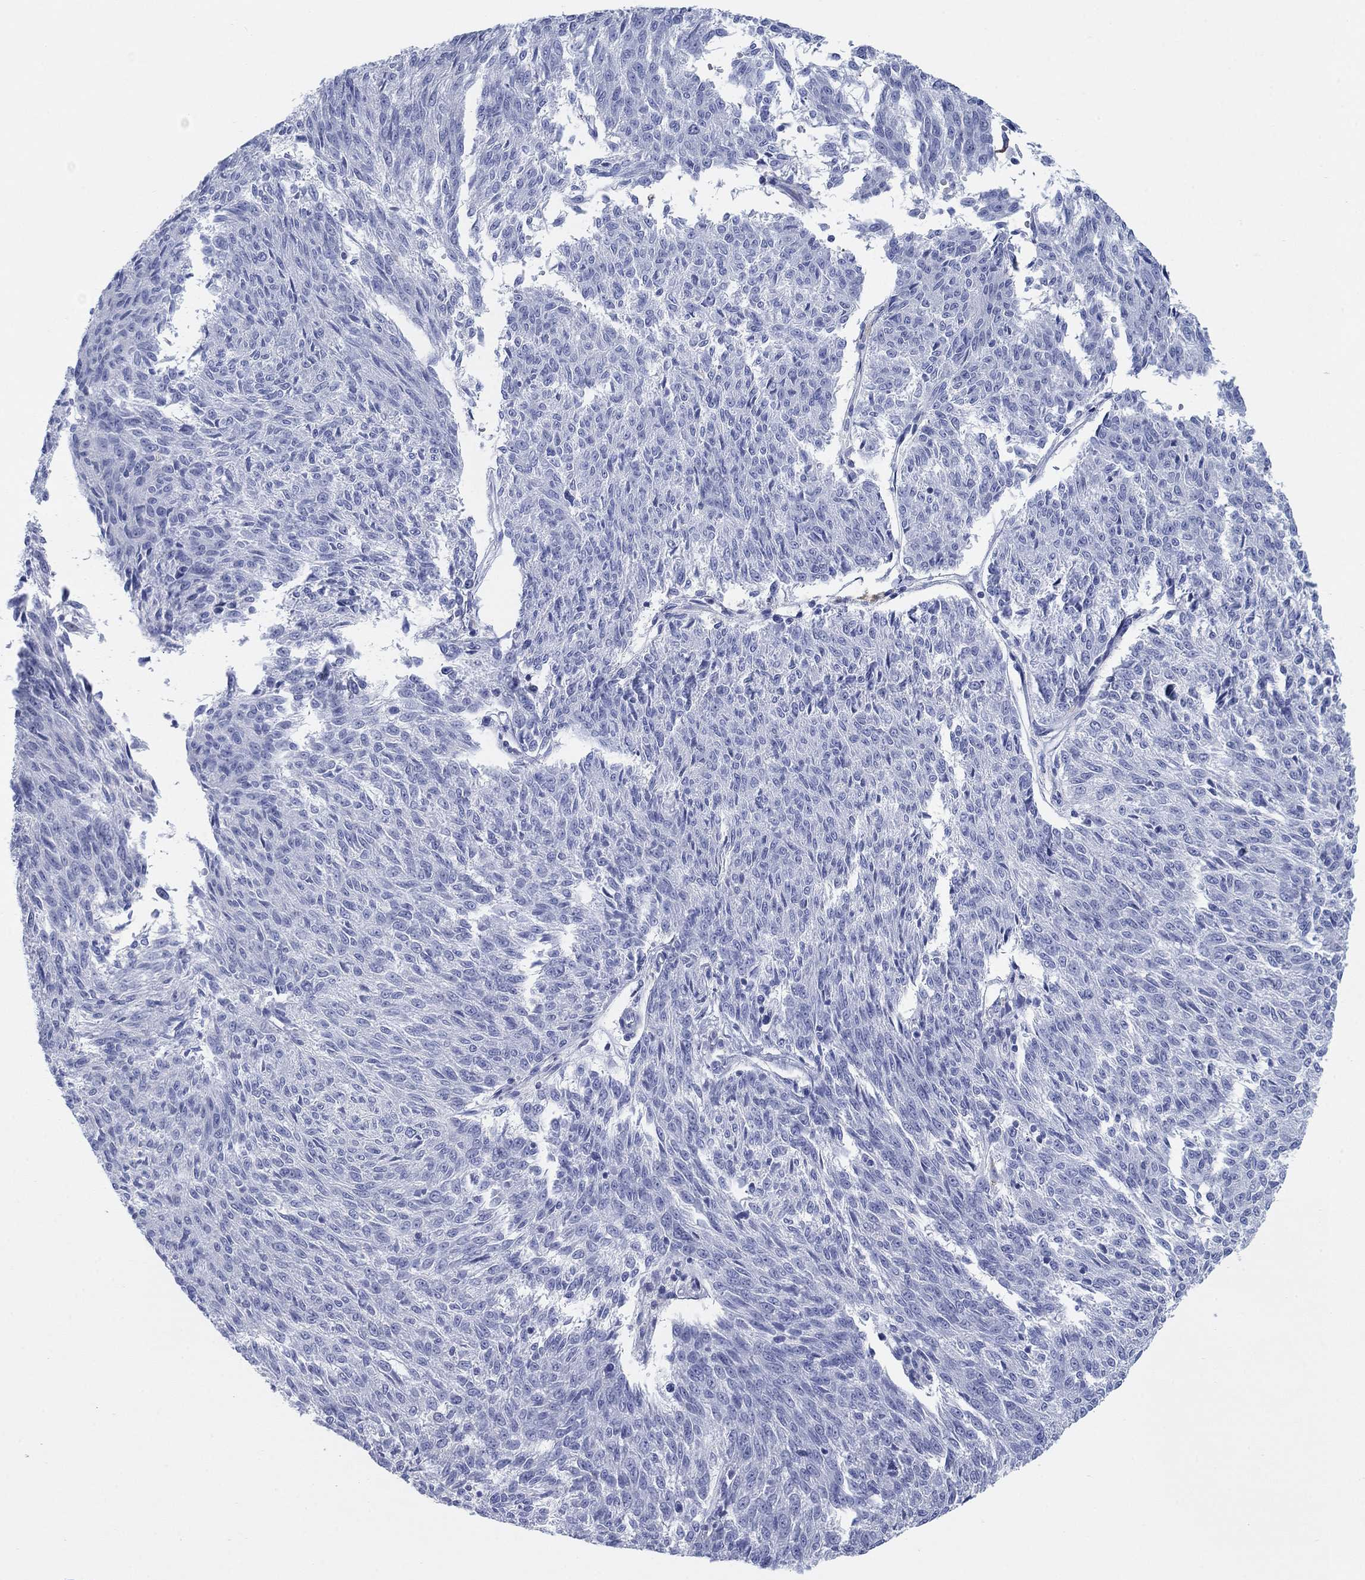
{"staining": {"intensity": "negative", "quantity": "none", "location": "none"}, "tissue": "melanoma", "cell_type": "Tumor cells", "image_type": "cancer", "snomed": [{"axis": "morphology", "description": "Malignant melanoma, NOS"}, {"axis": "topography", "description": "Skin"}], "caption": "Melanoma stained for a protein using immunohistochemistry exhibits no positivity tumor cells.", "gene": "SCCPDH", "patient": {"sex": "female", "age": 72}}